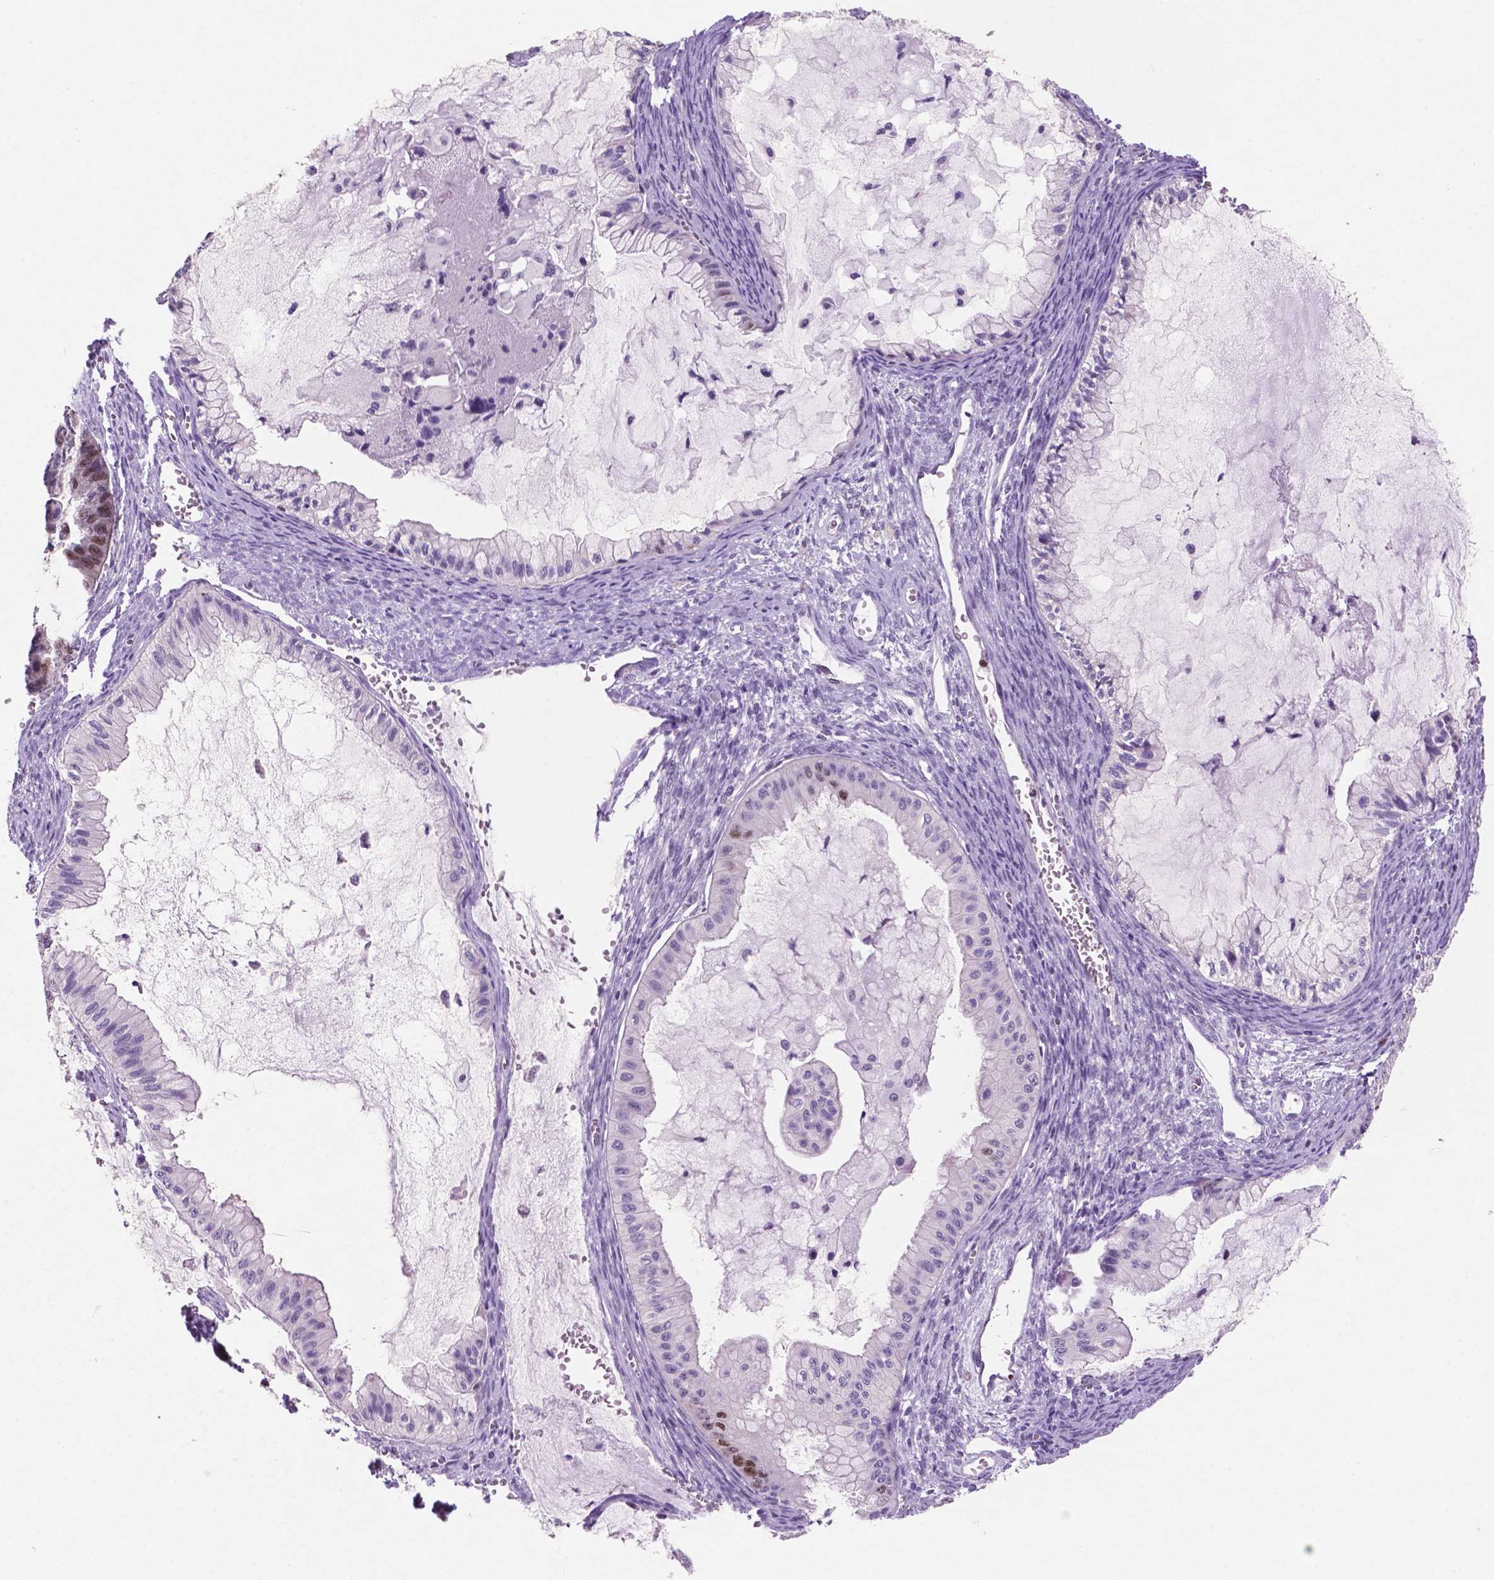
{"staining": {"intensity": "moderate", "quantity": "<25%", "location": "nuclear"}, "tissue": "ovarian cancer", "cell_type": "Tumor cells", "image_type": "cancer", "snomed": [{"axis": "morphology", "description": "Cystadenocarcinoma, mucinous, NOS"}, {"axis": "topography", "description": "Ovary"}], "caption": "An IHC histopathology image of tumor tissue is shown. Protein staining in brown shows moderate nuclear positivity in ovarian mucinous cystadenocarcinoma within tumor cells.", "gene": "NCAPH2", "patient": {"sex": "female", "age": 72}}